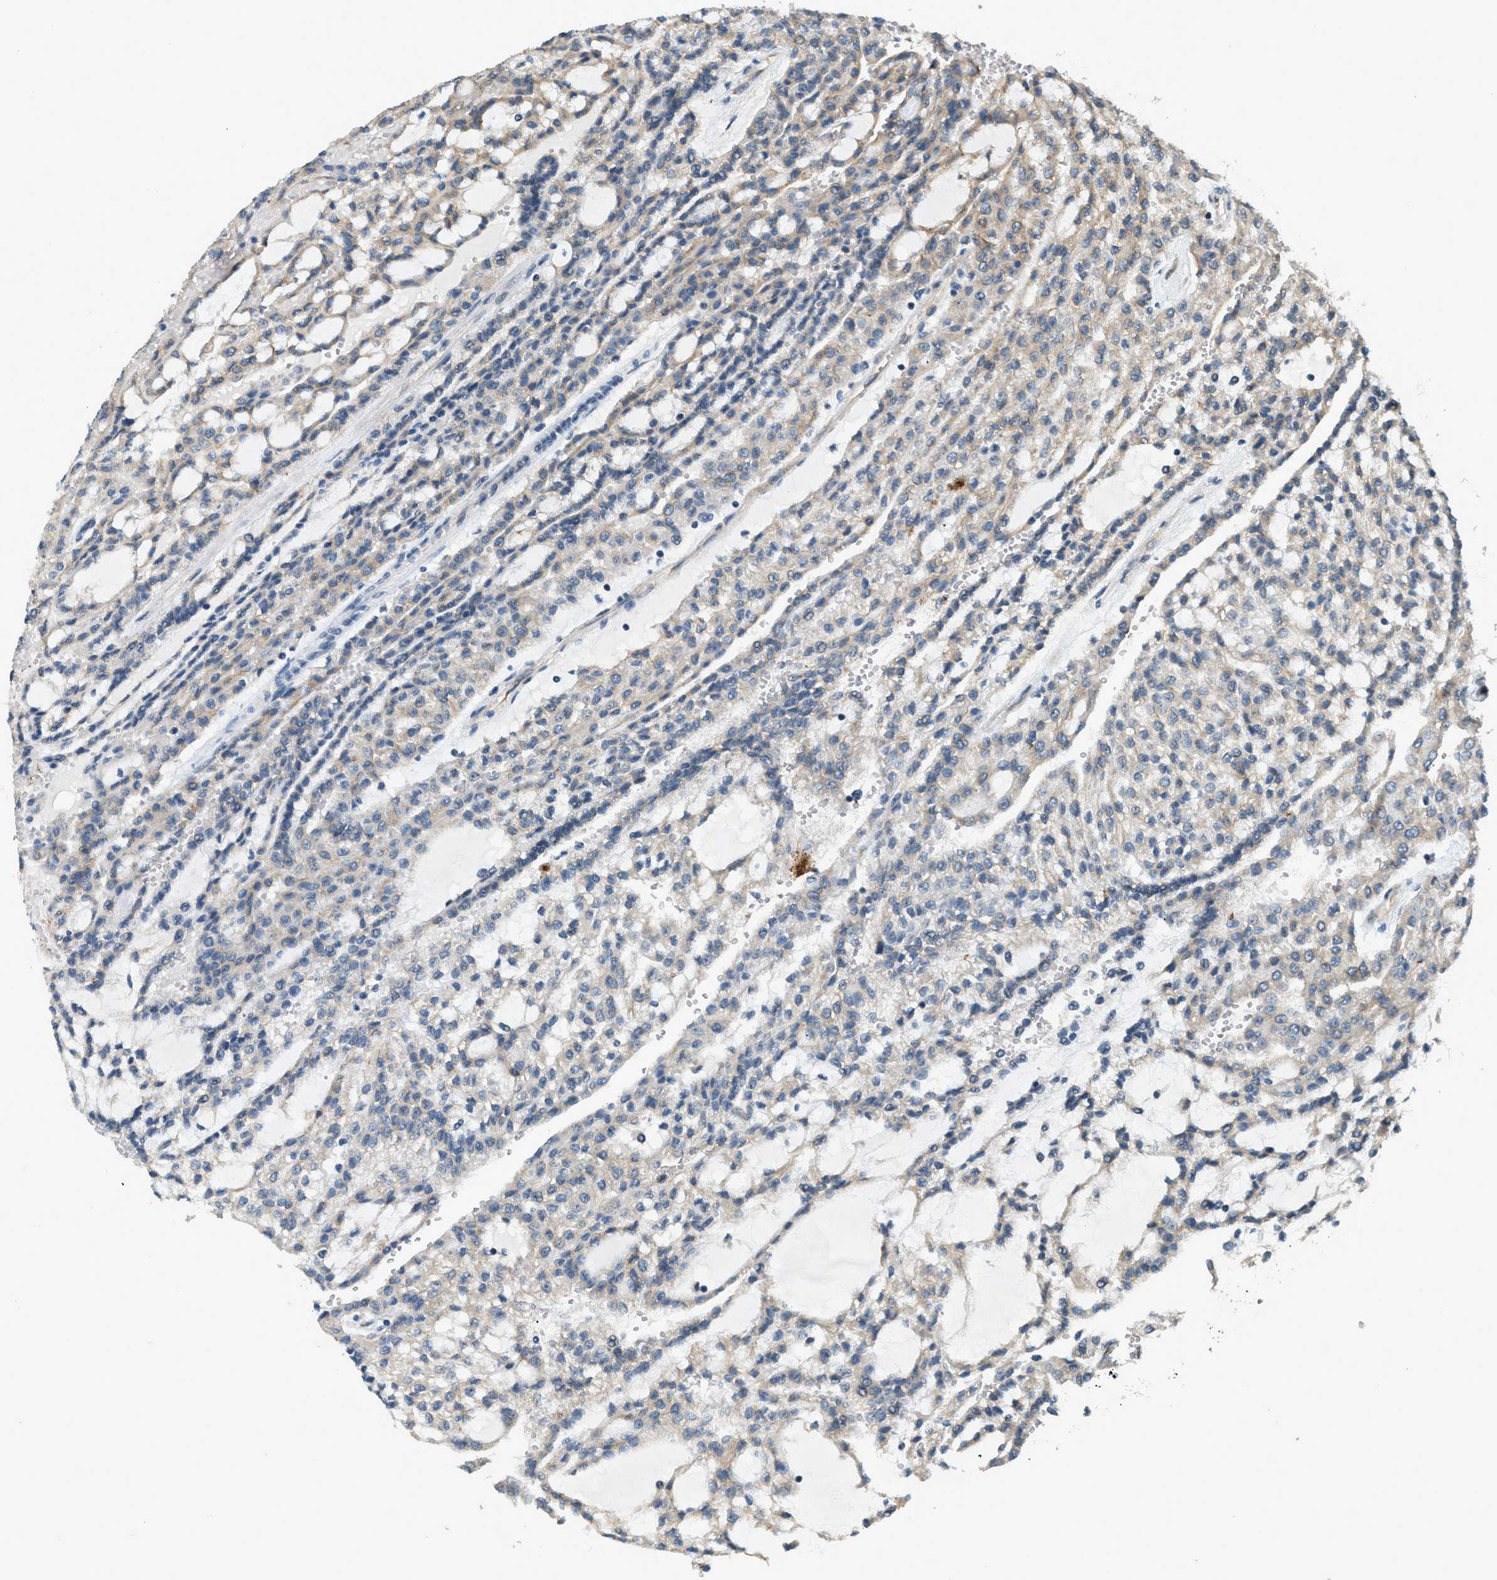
{"staining": {"intensity": "weak", "quantity": "25%-75%", "location": "cytoplasmic/membranous"}, "tissue": "renal cancer", "cell_type": "Tumor cells", "image_type": "cancer", "snomed": [{"axis": "morphology", "description": "Adenocarcinoma, NOS"}, {"axis": "topography", "description": "Kidney"}], "caption": "An IHC photomicrograph of tumor tissue is shown. Protein staining in brown shows weak cytoplasmic/membranous positivity in adenocarcinoma (renal) within tumor cells.", "gene": "ALOX12", "patient": {"sex": "male", "age": 63}}